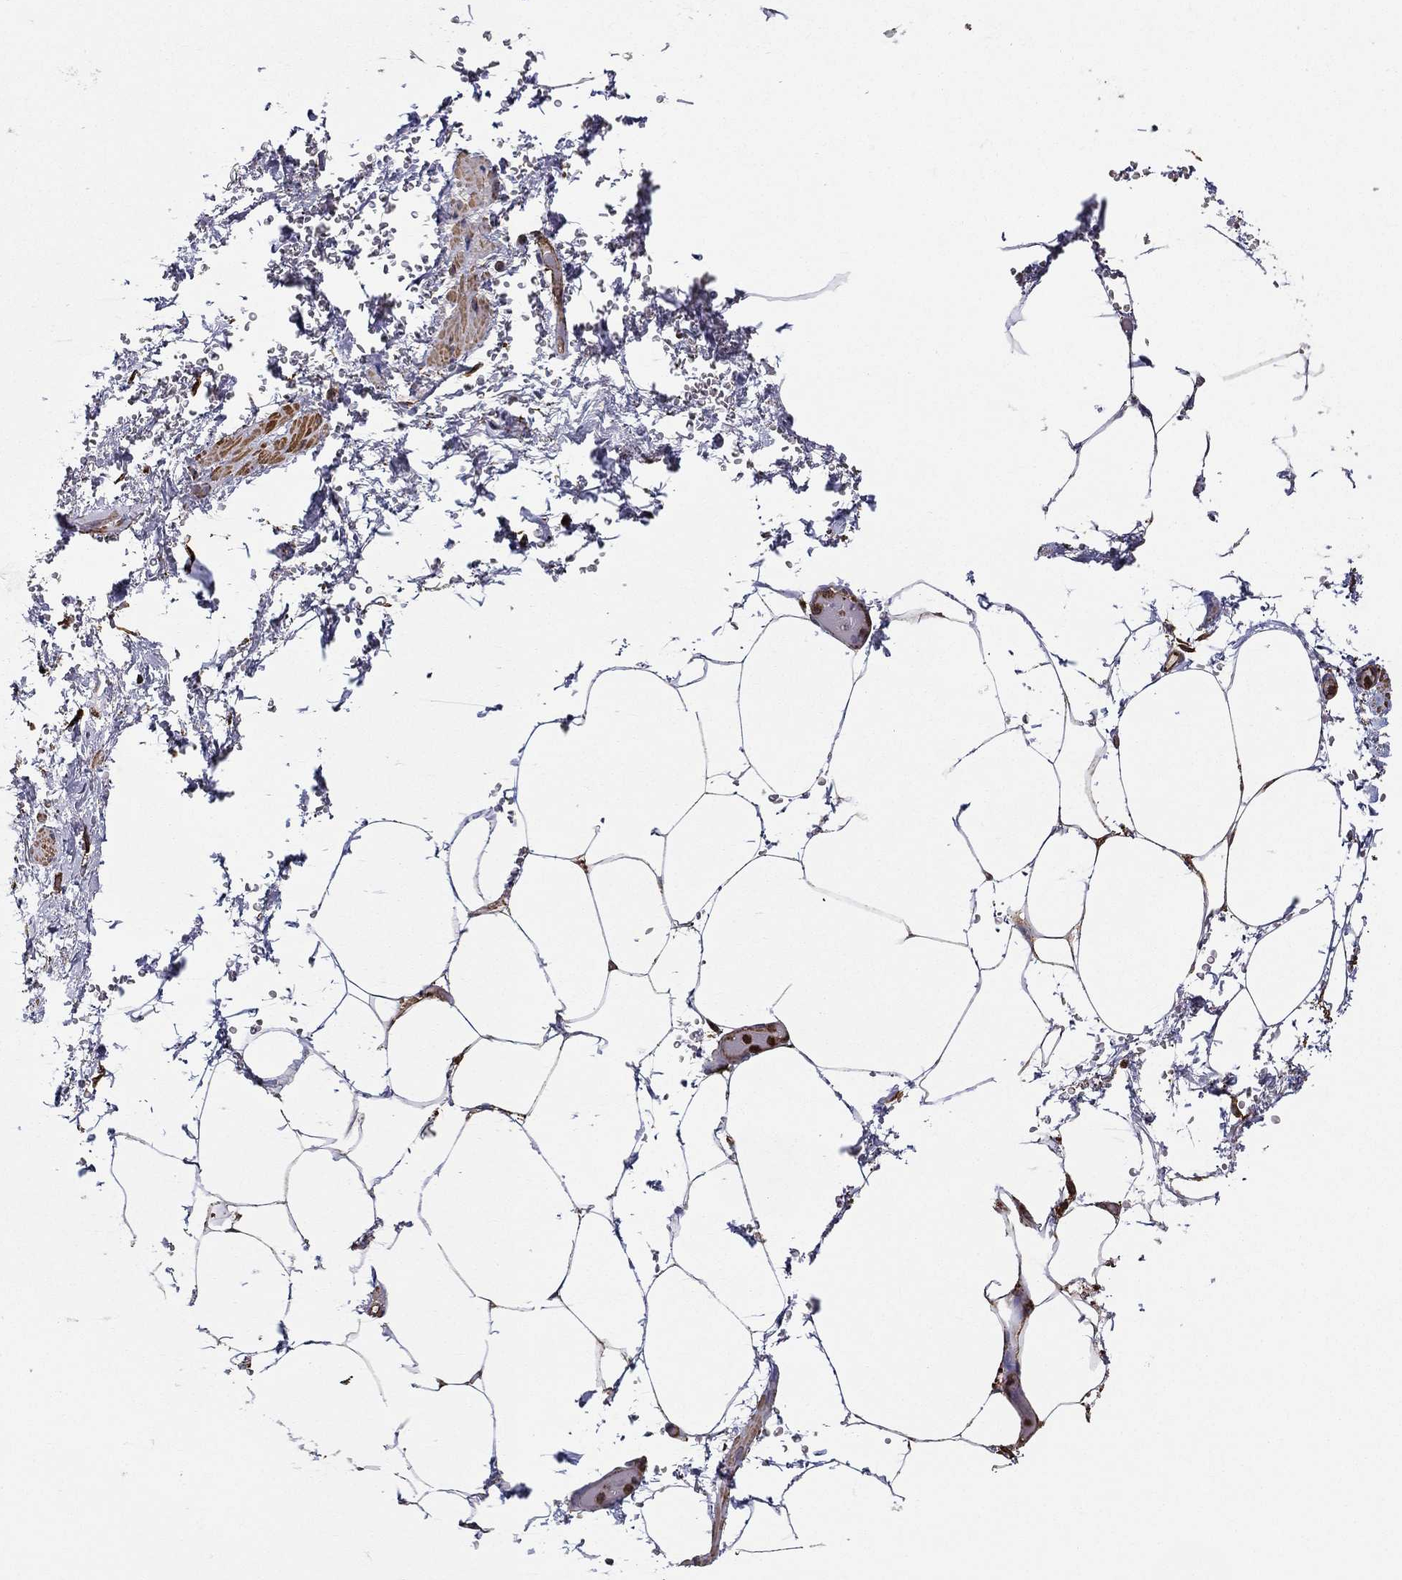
{"staining": {"intensity": "negative", "quantity": "none", "location": "none"}, "tissue": "adipose tissue", "cell_type": "Adipocytes", "image_type": "normal", "snomed": [{"axis": "morphology", "description": "Normal tissue, NOS"}, {"axis": "topography", "description": "Soft tissue"}, {"axis": "topography", "description": "Adipose tissue"}, {"axis": "topography", "description": "Vascular tissue"}, {"axis": "topography", "description": "Peripheral nerve tissue"}], "caption": "Immunohistochemical staining of unremarkable human adipose tissue exhibits no significant expression in adipocytes. (DAB immunohistochemistry (IHC) visualized using brightfield microscopy, high magnification).", "gene": "NPHP1", "patient": {"sex": "male", "age": 68}}